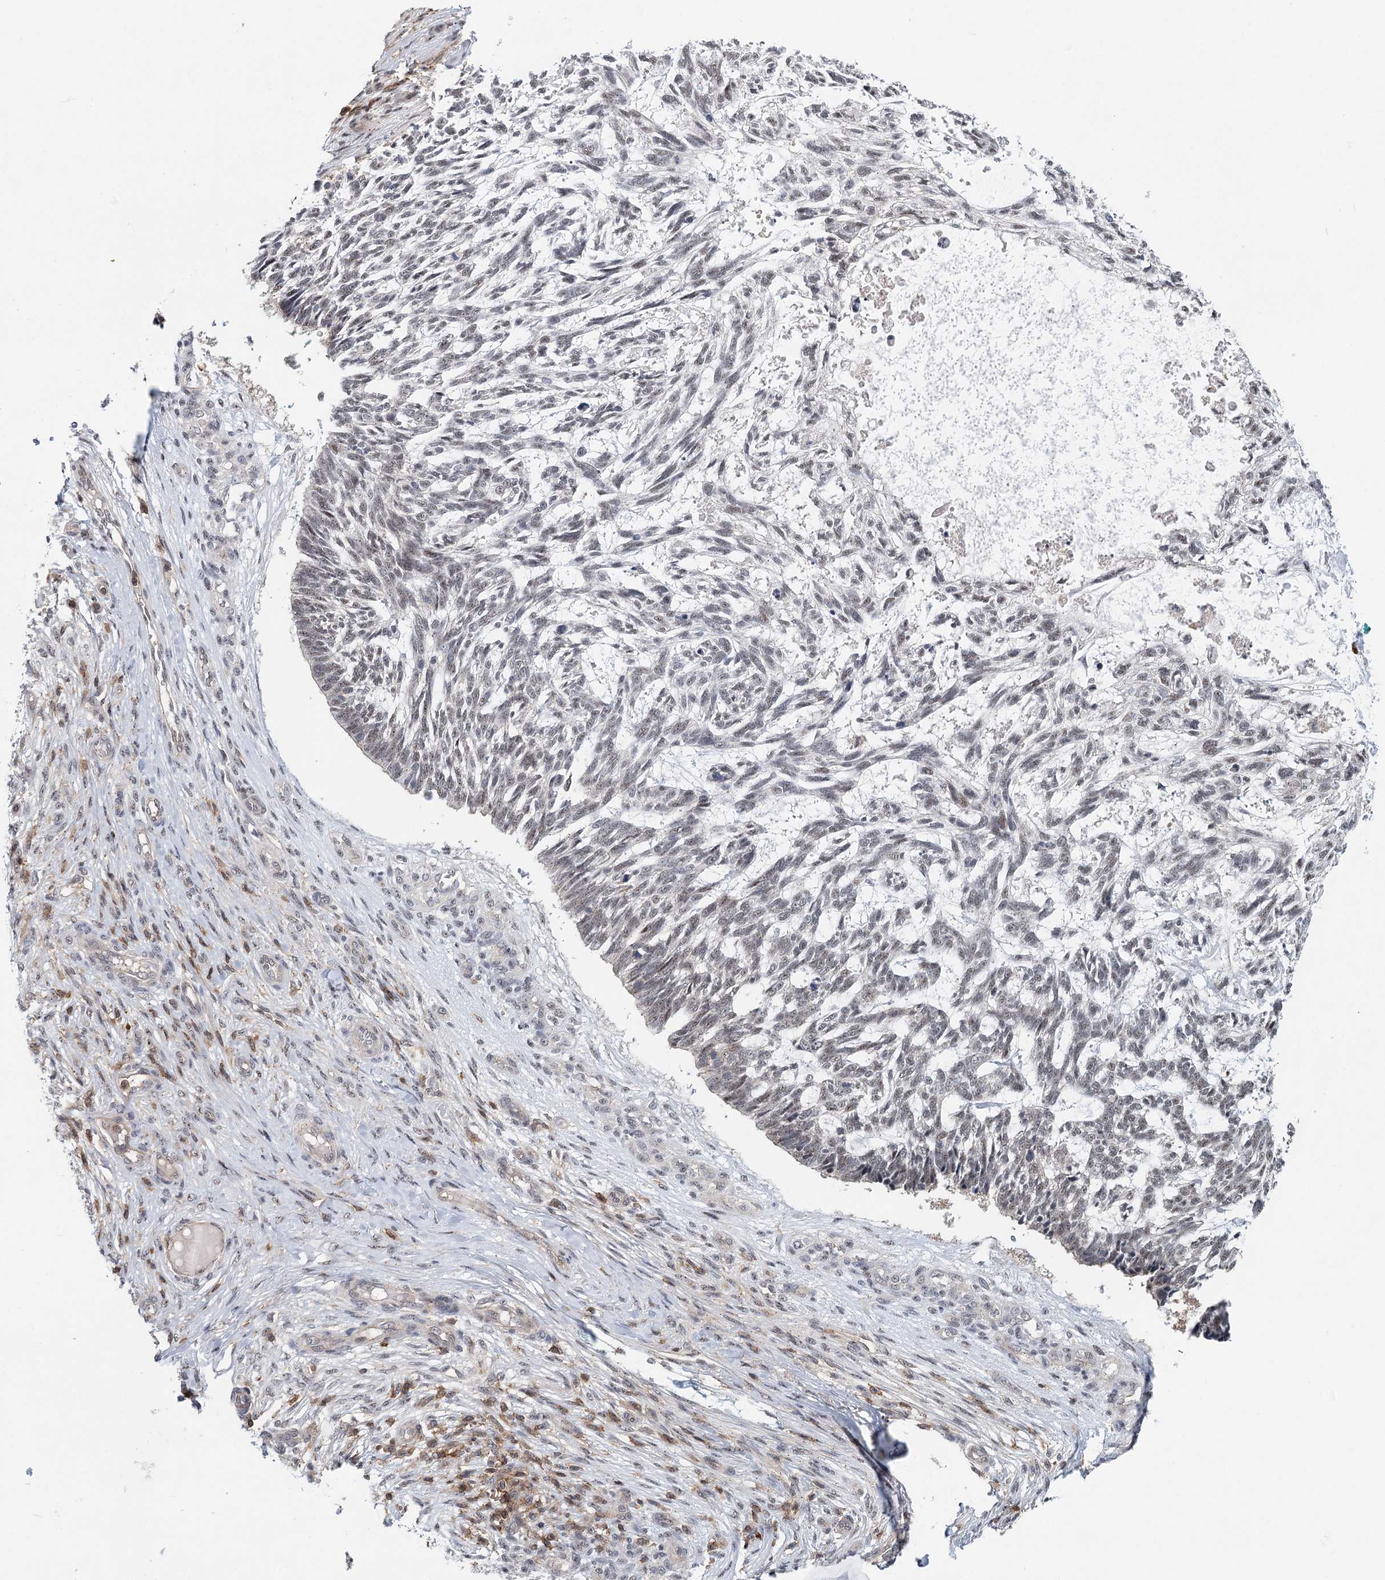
{"staining": {"intensity": "weak", "quantity": "<25%", "location": "nuclear"}, "tissue": "skin cancer", "cell_type": "Tumor cells", "image_type": "cancer", "snomed": [{"axis": "morphology", "description": "Basal cell carcinoma"}, {"axis": "topography", "description": "Skin"}], "caption": "High magnification brightfield microscopy of skin cancer (basal cell carcinoma) stained with DAB (brown) and counterstained with hematoxylin (blue): tumor cells show no significant positivity. (Immunohistochemistry (ihc), brightfield microscopy, high magnification).", "gene": "CDC42SE2", "patient": {"sex": "male", "age": 88}}